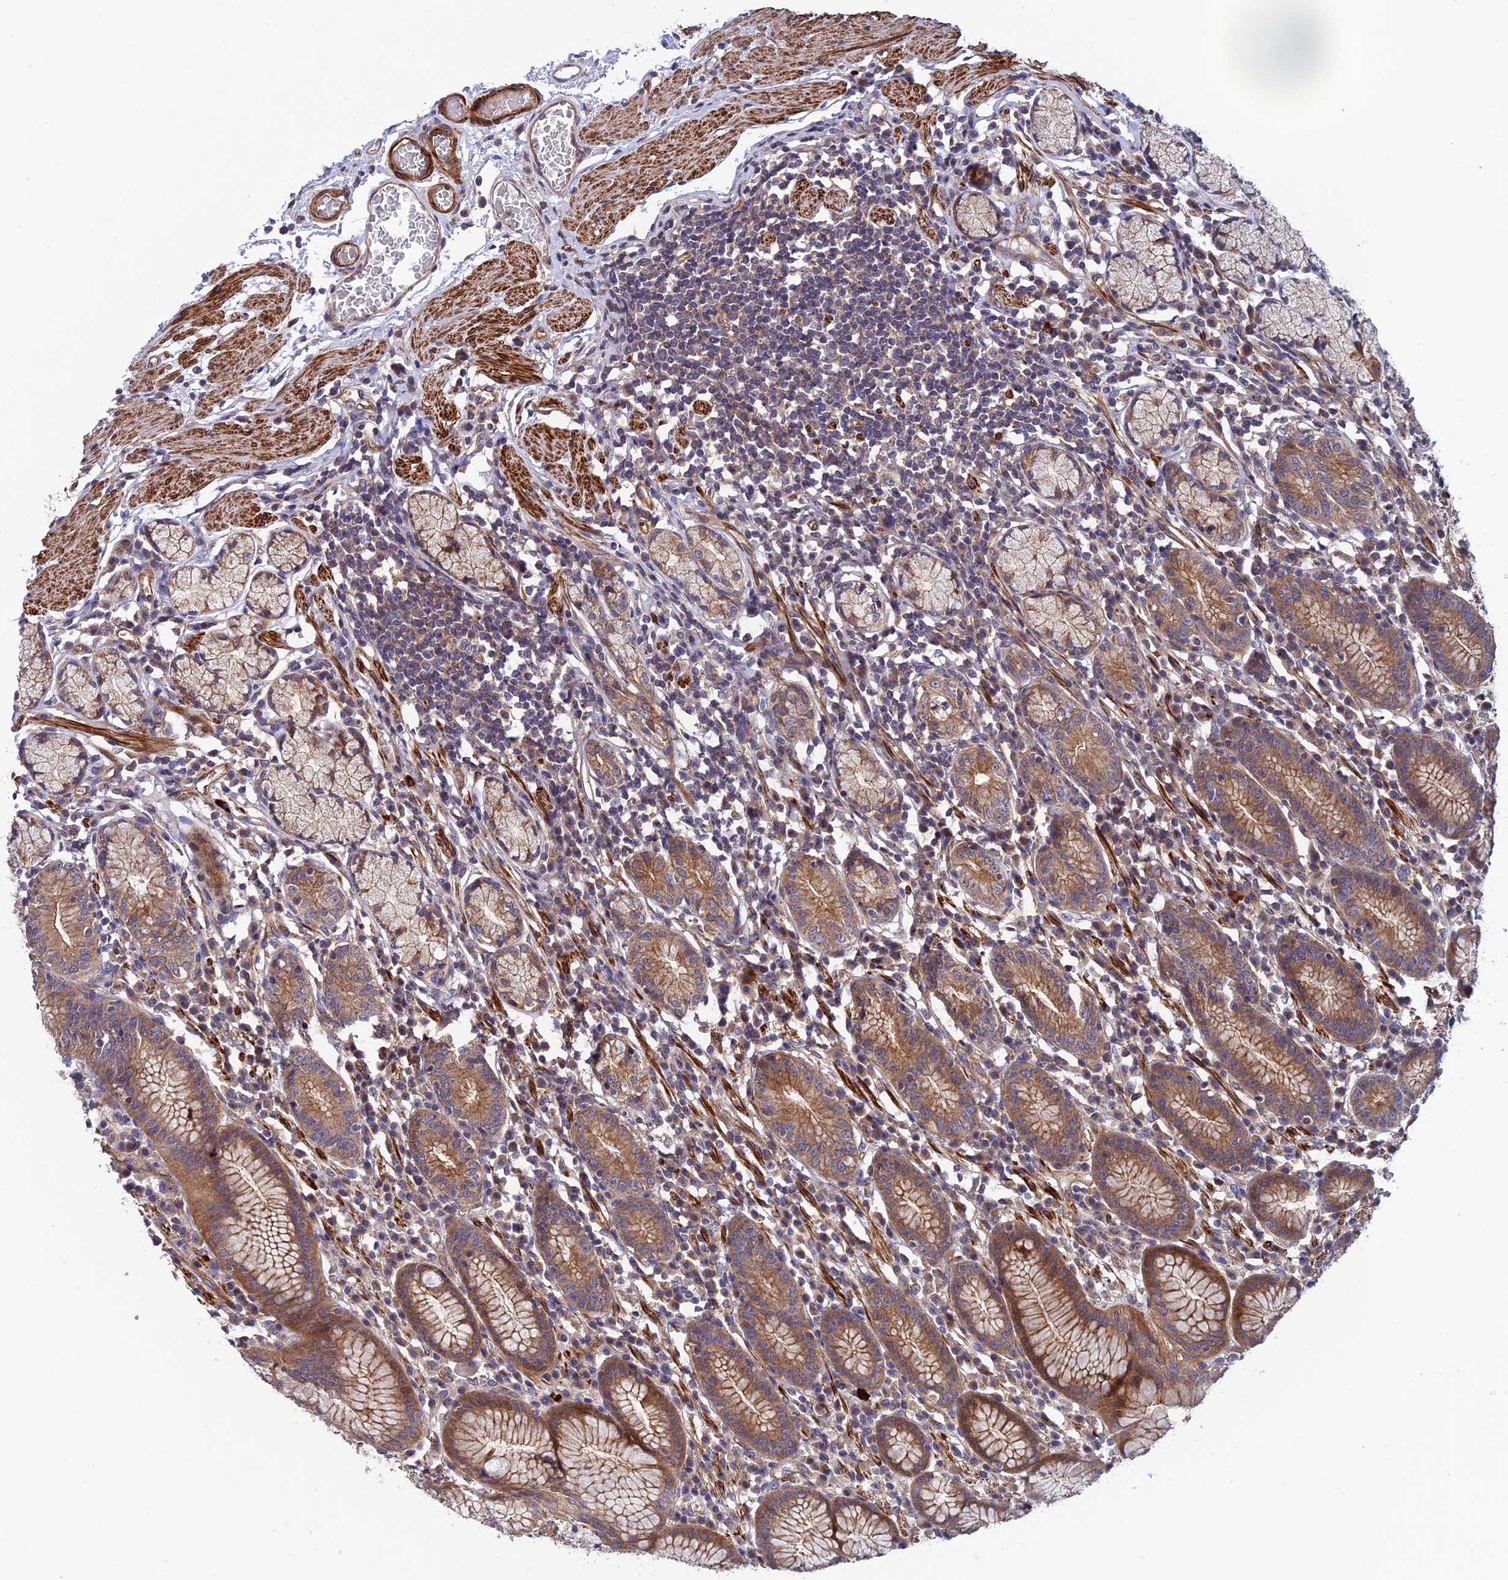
{"staining": {"intensity": "strong", "quantity": ">75%", "location": "cytoplasmic/membranous"}, "tissue": "stomach", "cell_type": "Glandular cells", "image_type": "normal", "snomed": [{"axis": "morphology", "description": "Normal tissue, NOS"}, {"axis": "topography", "description": "Stomach"}], "caption": "A brown stain shows strong cytoplasmic/membranous expression of a protein in glandular cells of normal stomach. The staining was performed using DAB (3,3'-diaminobenzidine), with brown indicating positive protein expression. Nuclei are stained blue with hematoxylin.", "gene": "ADAMTS15", "patient": {"sex": "male", "age": 55}}